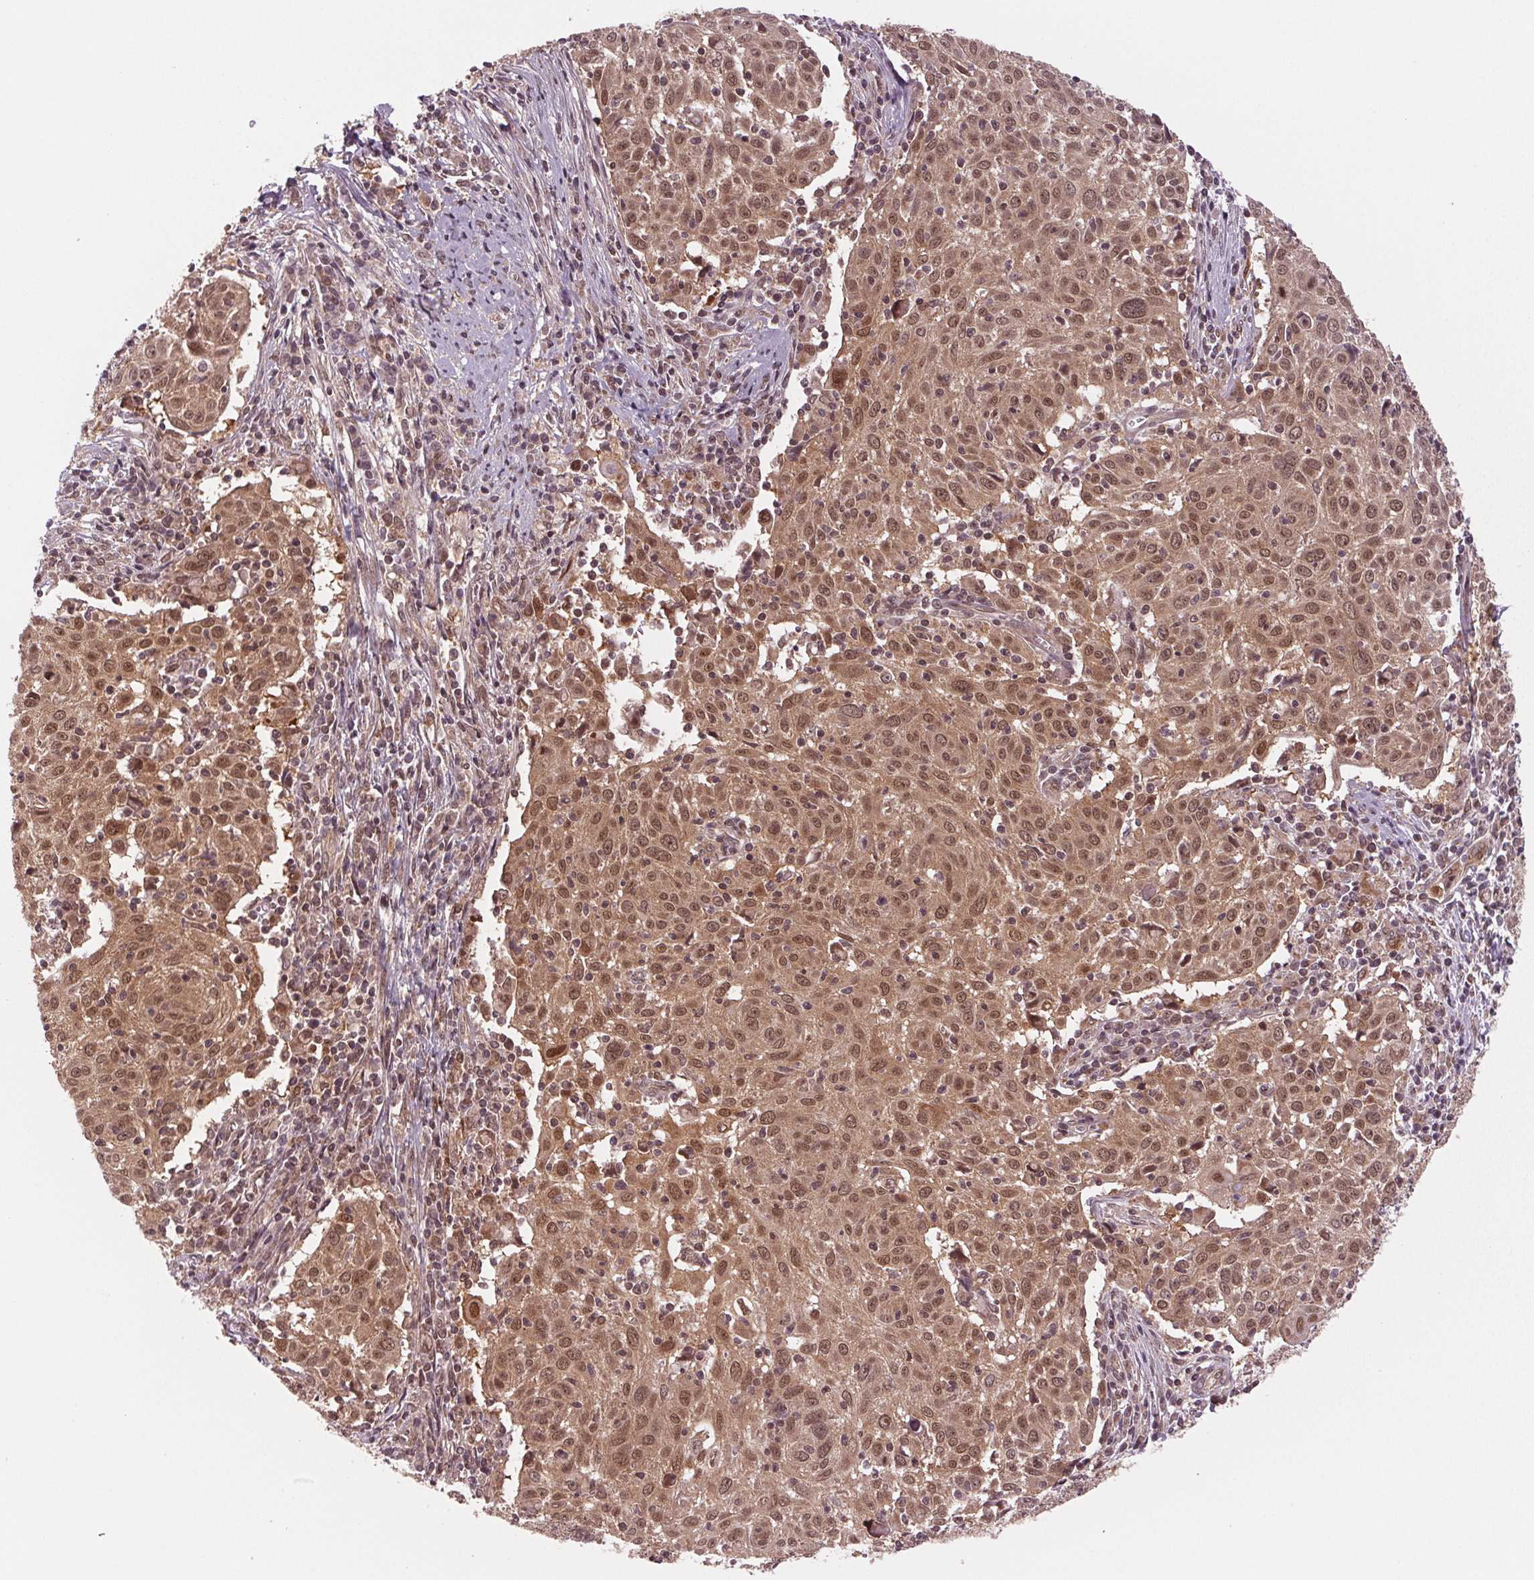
{"staining": {"intensity": "moderate", "quantity": ">75%", "location": "cytoplasmic/membranous,nuclear"}, "tissue": "cervical cancer", "cell_type": "Tumor cells", "image_type": "cancer", "snomed": [{"axis": "morphology", "description": "Squamous cell carcinoma, NOS"}, {"axis": "topography", "description": "Cervix"}], "caption": "The photomicrograph exhibits staining of cervical squamous cell carcinoma, revealing moderate cytoplasmic/membranous and nuclear protein positivity (brown color) within tumor cells.", "gene": "STAT3", "patient": {"sex": "female", "age": 39}}